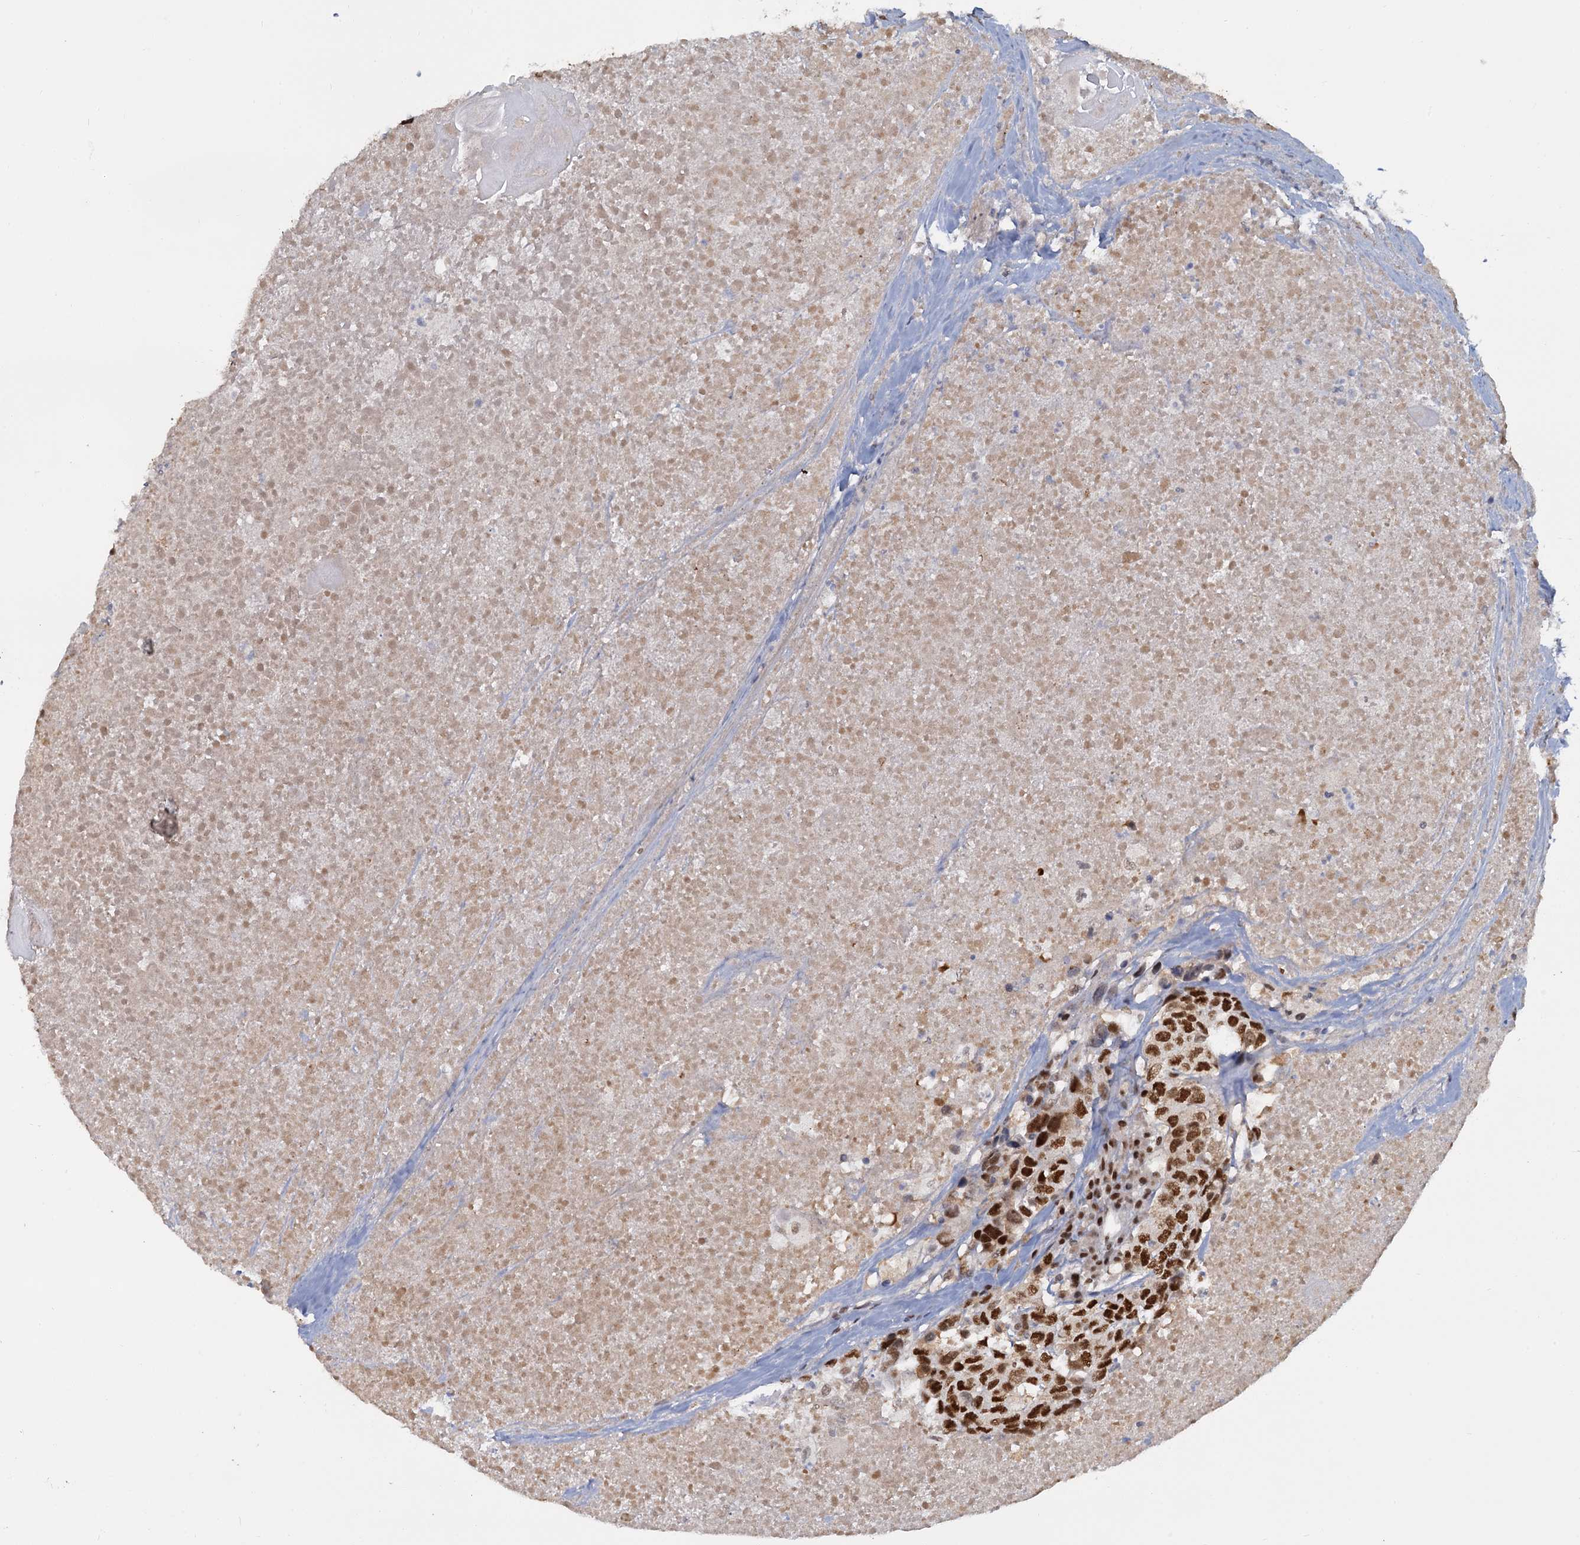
{"staining": {"intensity": "strong", "quantity": ">75%", "location": "nuclear"}, "tissue": "head and neck cancer", "cell_type": "Tumor cells", "image_type": "cancer", "snomed": [{"axis": "morphology", "description": "Squamous cell carcinoma, NOS"}, {"axis": "topography", "description": "Head-Neck"}], "caption": "Protein expression analysis of head and neck cancer exhibits strong nuclear positivity in about >75% of tumor cells.", "gene": "RPRD1A", "patient": {"sex": "male", "age": 66}}